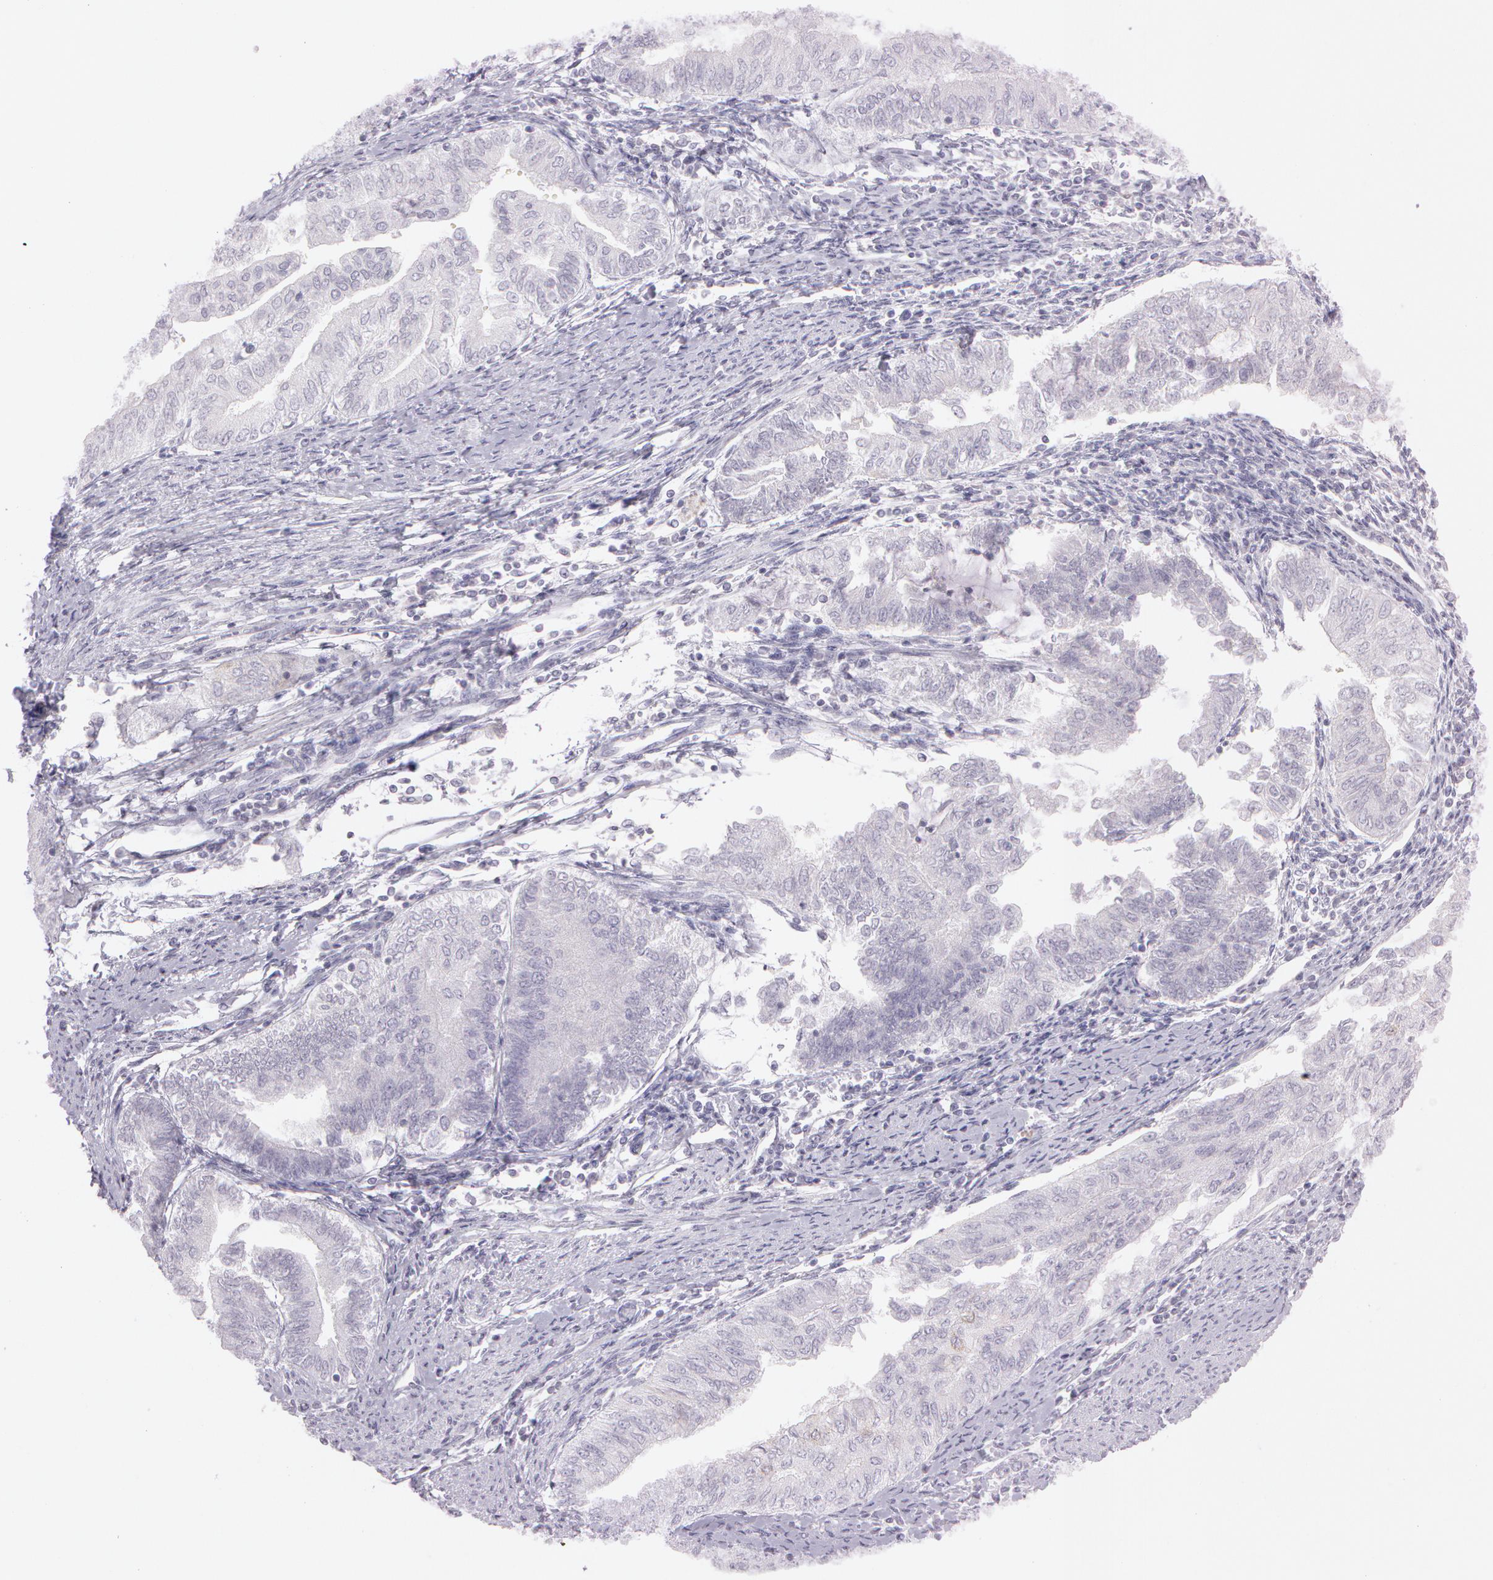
{"staining": {"intensity": "negative", "quantity": "none", "location": "none"}, "tissue": "endometrial cancer", "cell_type": "Tumor cells", "image_type": "cancer", "snomed": [{"axis": "morphology", "description": "Adenocarcinoma, NOS"}, {"axis": "topography", "description": "Endometrium"}], "caption": "High magnification brightfield microscopy of endometrial cancer (adenocarcinoma) stained with DAB (brown) and counterstained with hematoxylin (blue): tumor cells show no significant expression.", "gene": "OTC", "patient": {"sex": "female", "age": 66}}